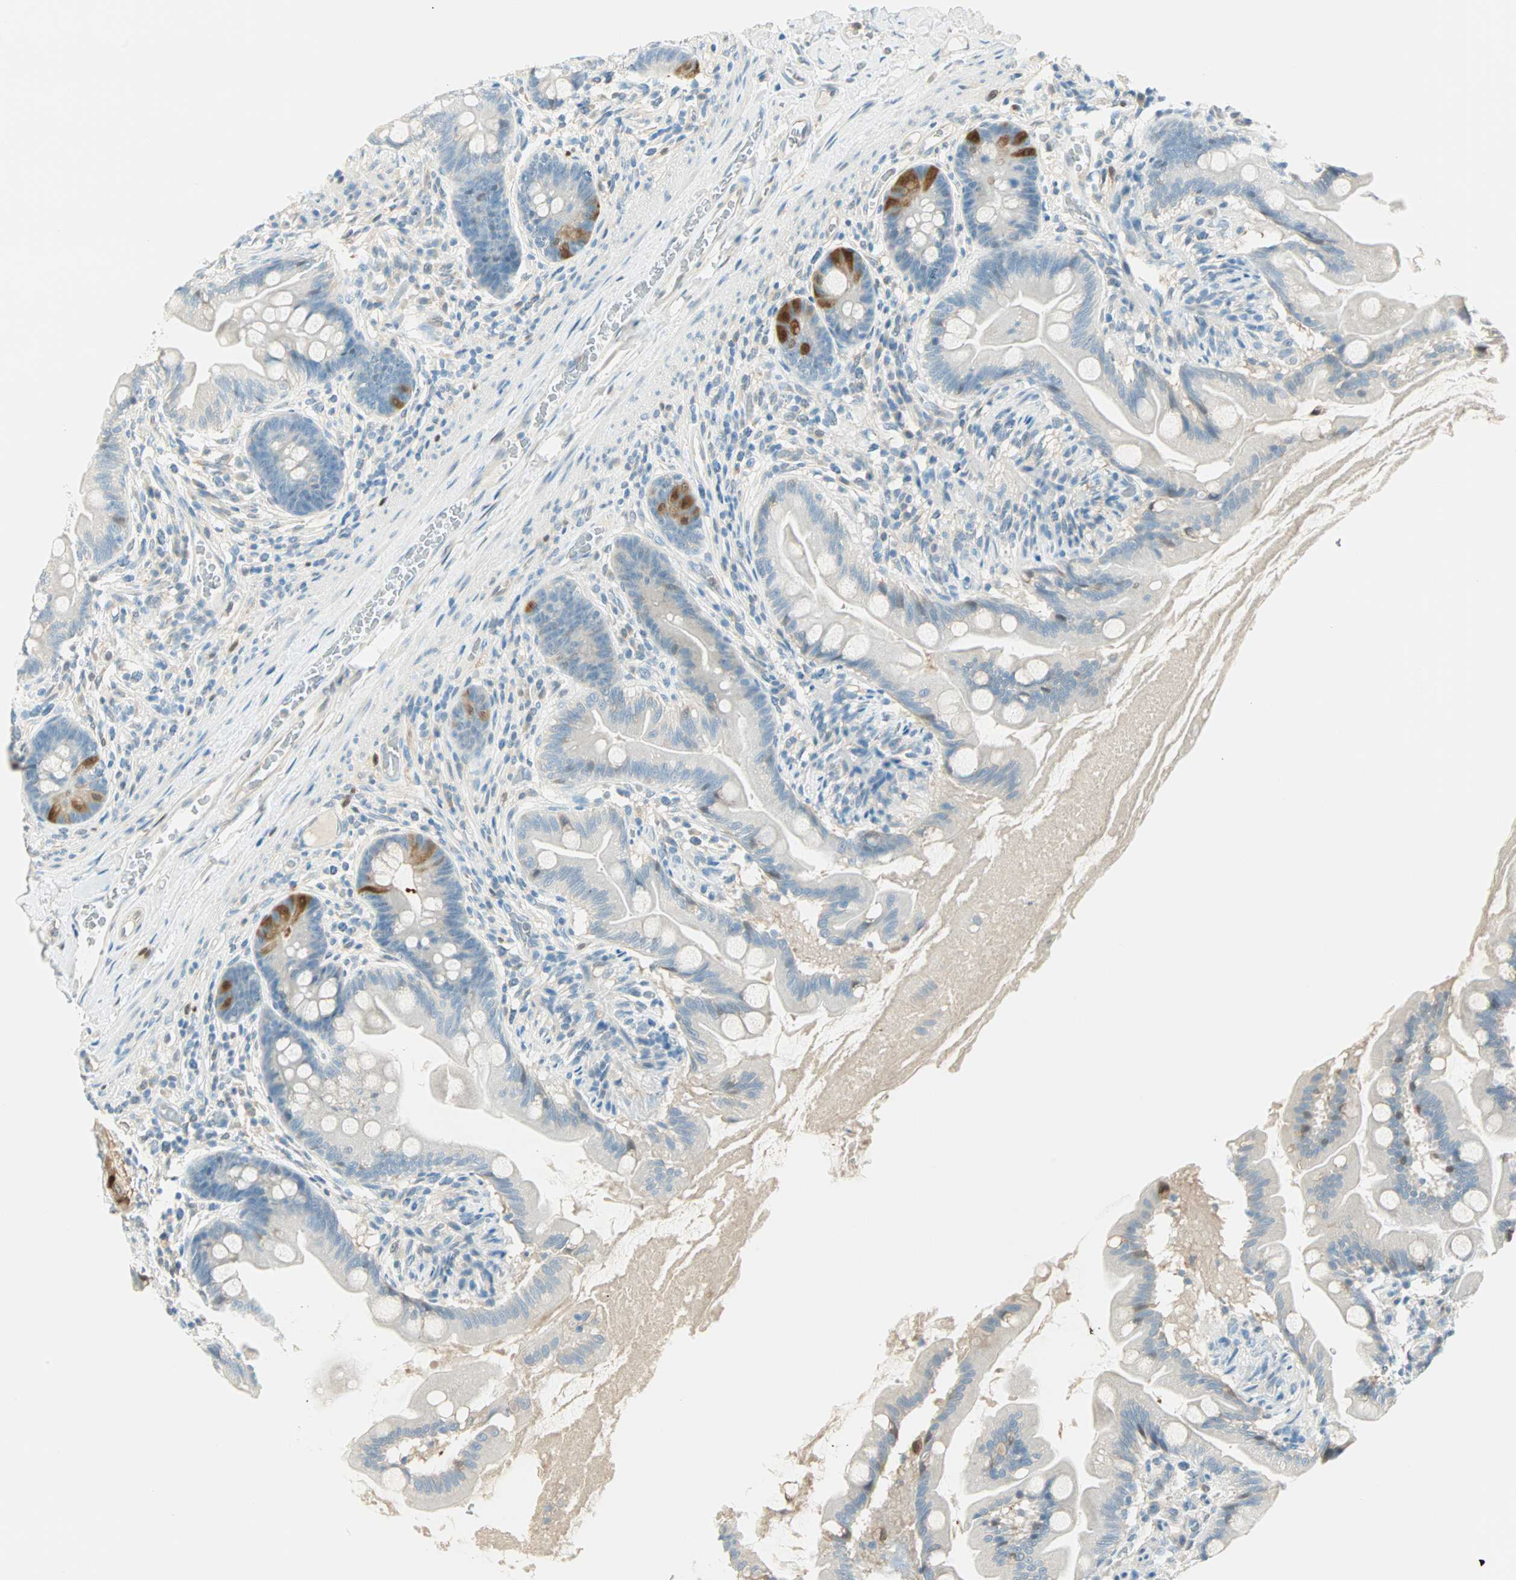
{"staining": {"intensity": "weak", "quantity": "25%-75%", "location": "cytoplasmic/membranous"}, "tissue": "small intestine", "cell_type": "Glandular cells", "image_type": "normal", "snomed": [{"axis": "morphology", "description": "Normal tissue, NOS"}, {"axis": "topography", "description": "Small intestine"}], "caption": "Small intestine stained with immunohistochemistry reveals weak cytoplasmic/membranous positivity in about 25%-75% of glandular cells. Ihc stains the protein in brown and the nuclei are stained blue.", "gene": "S100A1", "patient": {"sex": "female", "age": 56}}